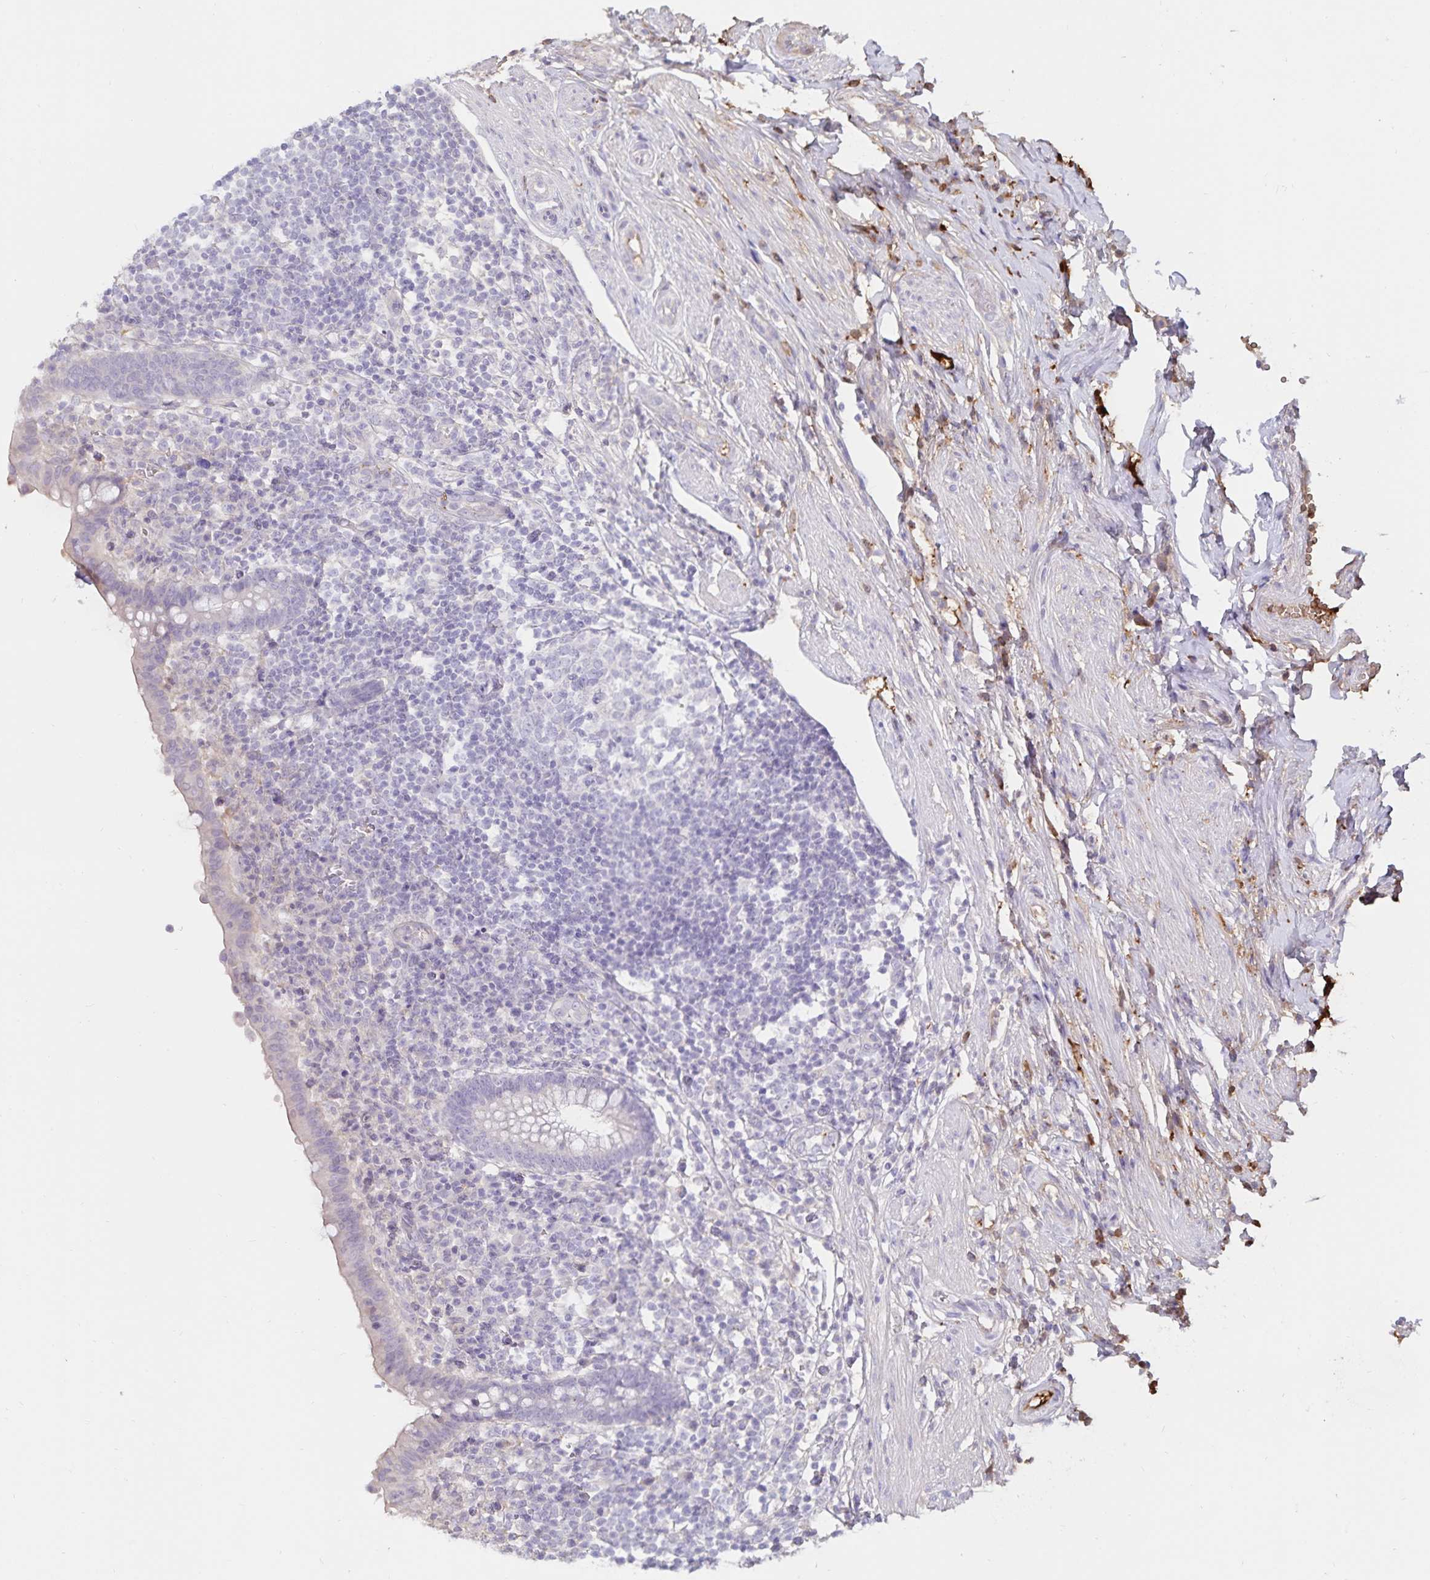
{"staining": {"intensity": "negative", "quantity": "none", "location": "none"}, "tissue": "appendix", "cell_type": "Glandular cells", "image_type": "normal", "snomed": [{"axis": "morphology", "description": "Normal tissue, NOS"}, {"axis": "topography", "description": "Appendix"}], "caption": "Micrograph shows no protein expression in glandular cells of benign appendix. Nuclei are stained in blue.", "gene": "FGG", "patient": {"sex": "female", "age": 56}}